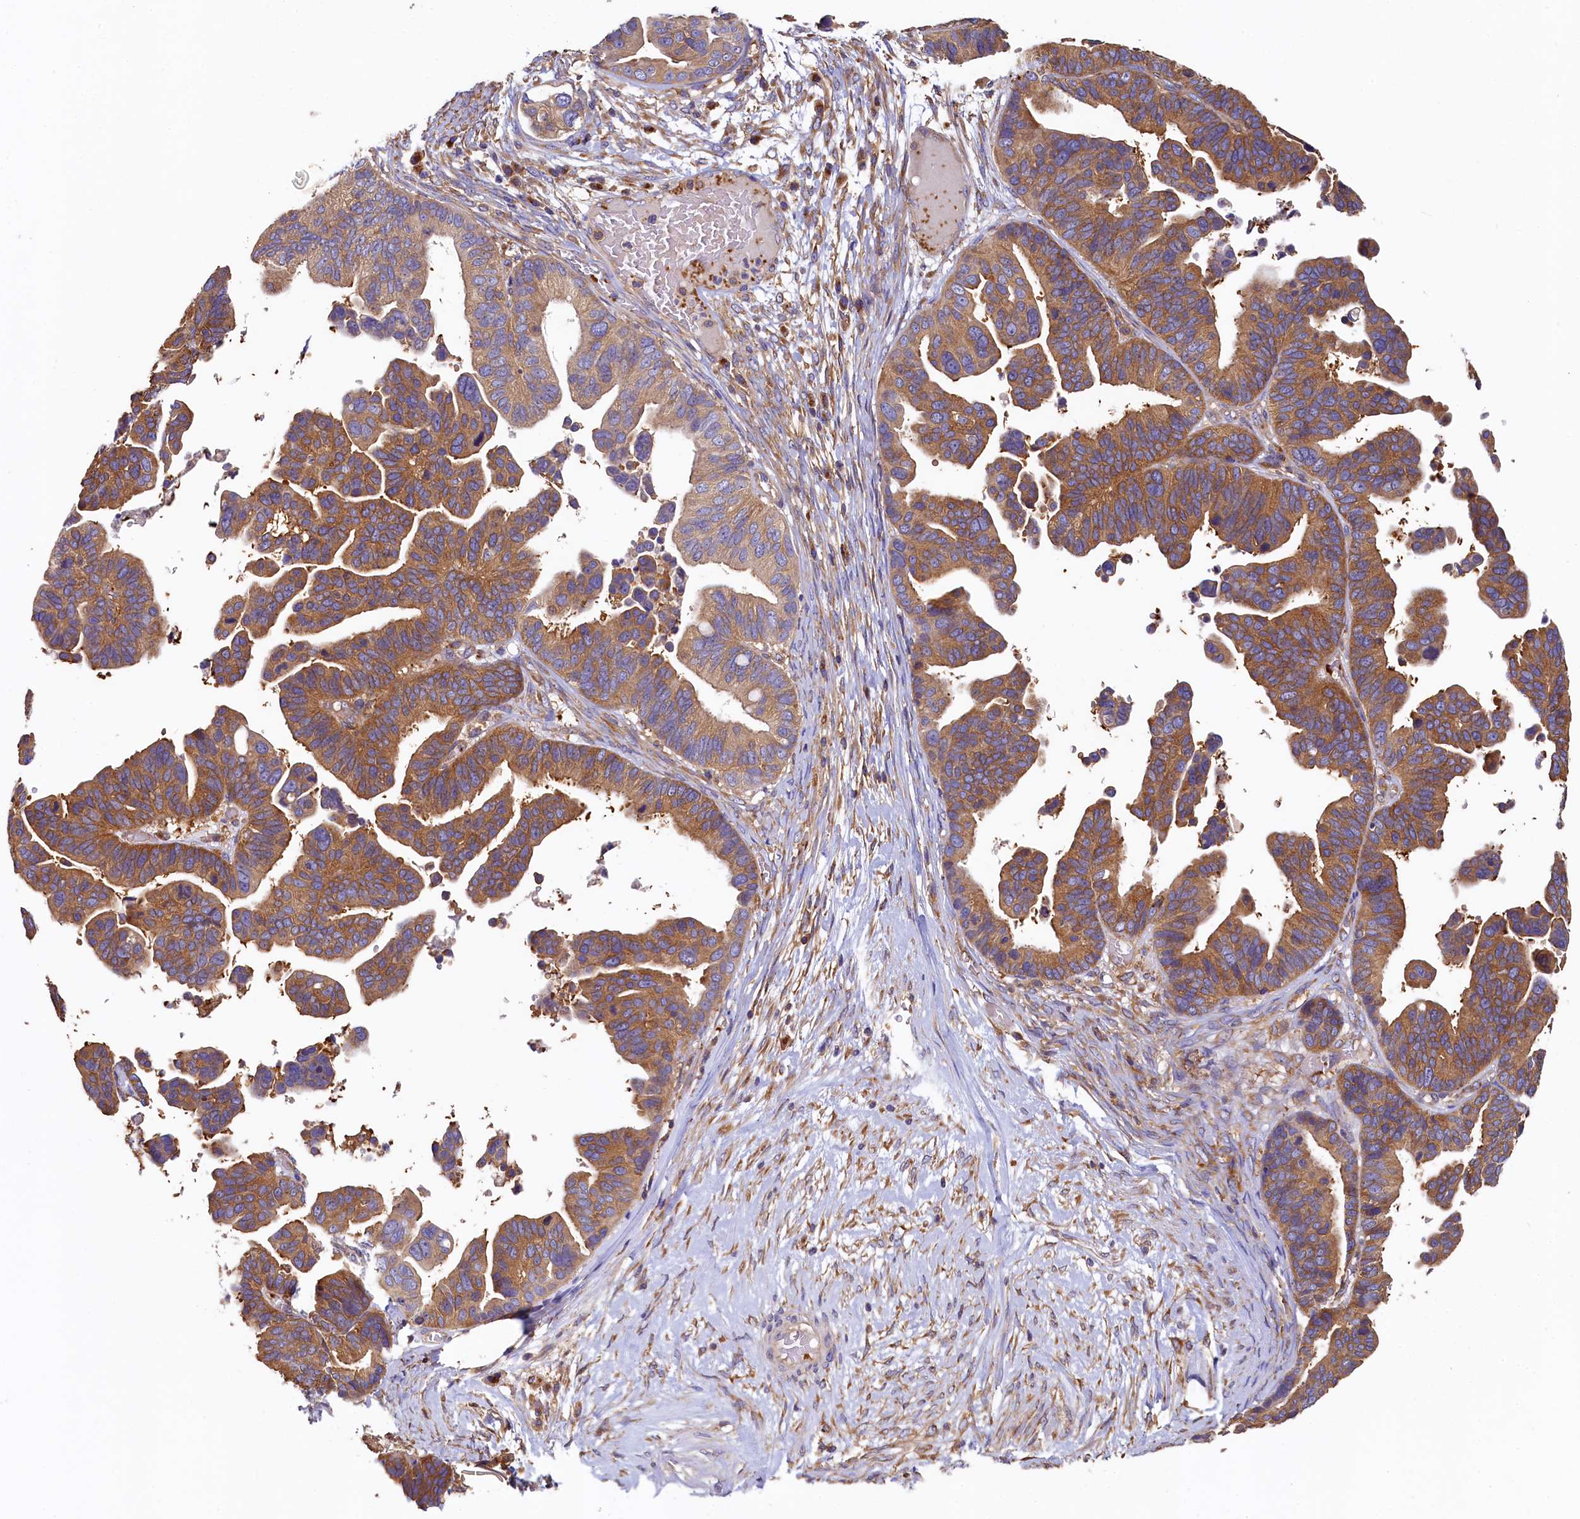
{"staining": {"intensity": "moderate", "quantity": ">75%", "location": "cytoplasmic/membranous"}, "tissue": "ovarian cancer", "cell_type": "Tumor cells", "image_type": "cancer", "snomed": [{"axis": "morphology", "description": "Cystadenocarcinoma, serous, NOS"}, {"axis": "topography", "description": "Ovary"}], "caption": "Tumor cells show medium levels of moderate cytoplasmic/membranous staining in about >75% of cells in serous cystadenocarcinoma (ovarian). (Brightfield microscopy of DAB IHC at high magnification).", "gene": "PPIP5K1", "patient": {"sex": "female", "age": 56}}